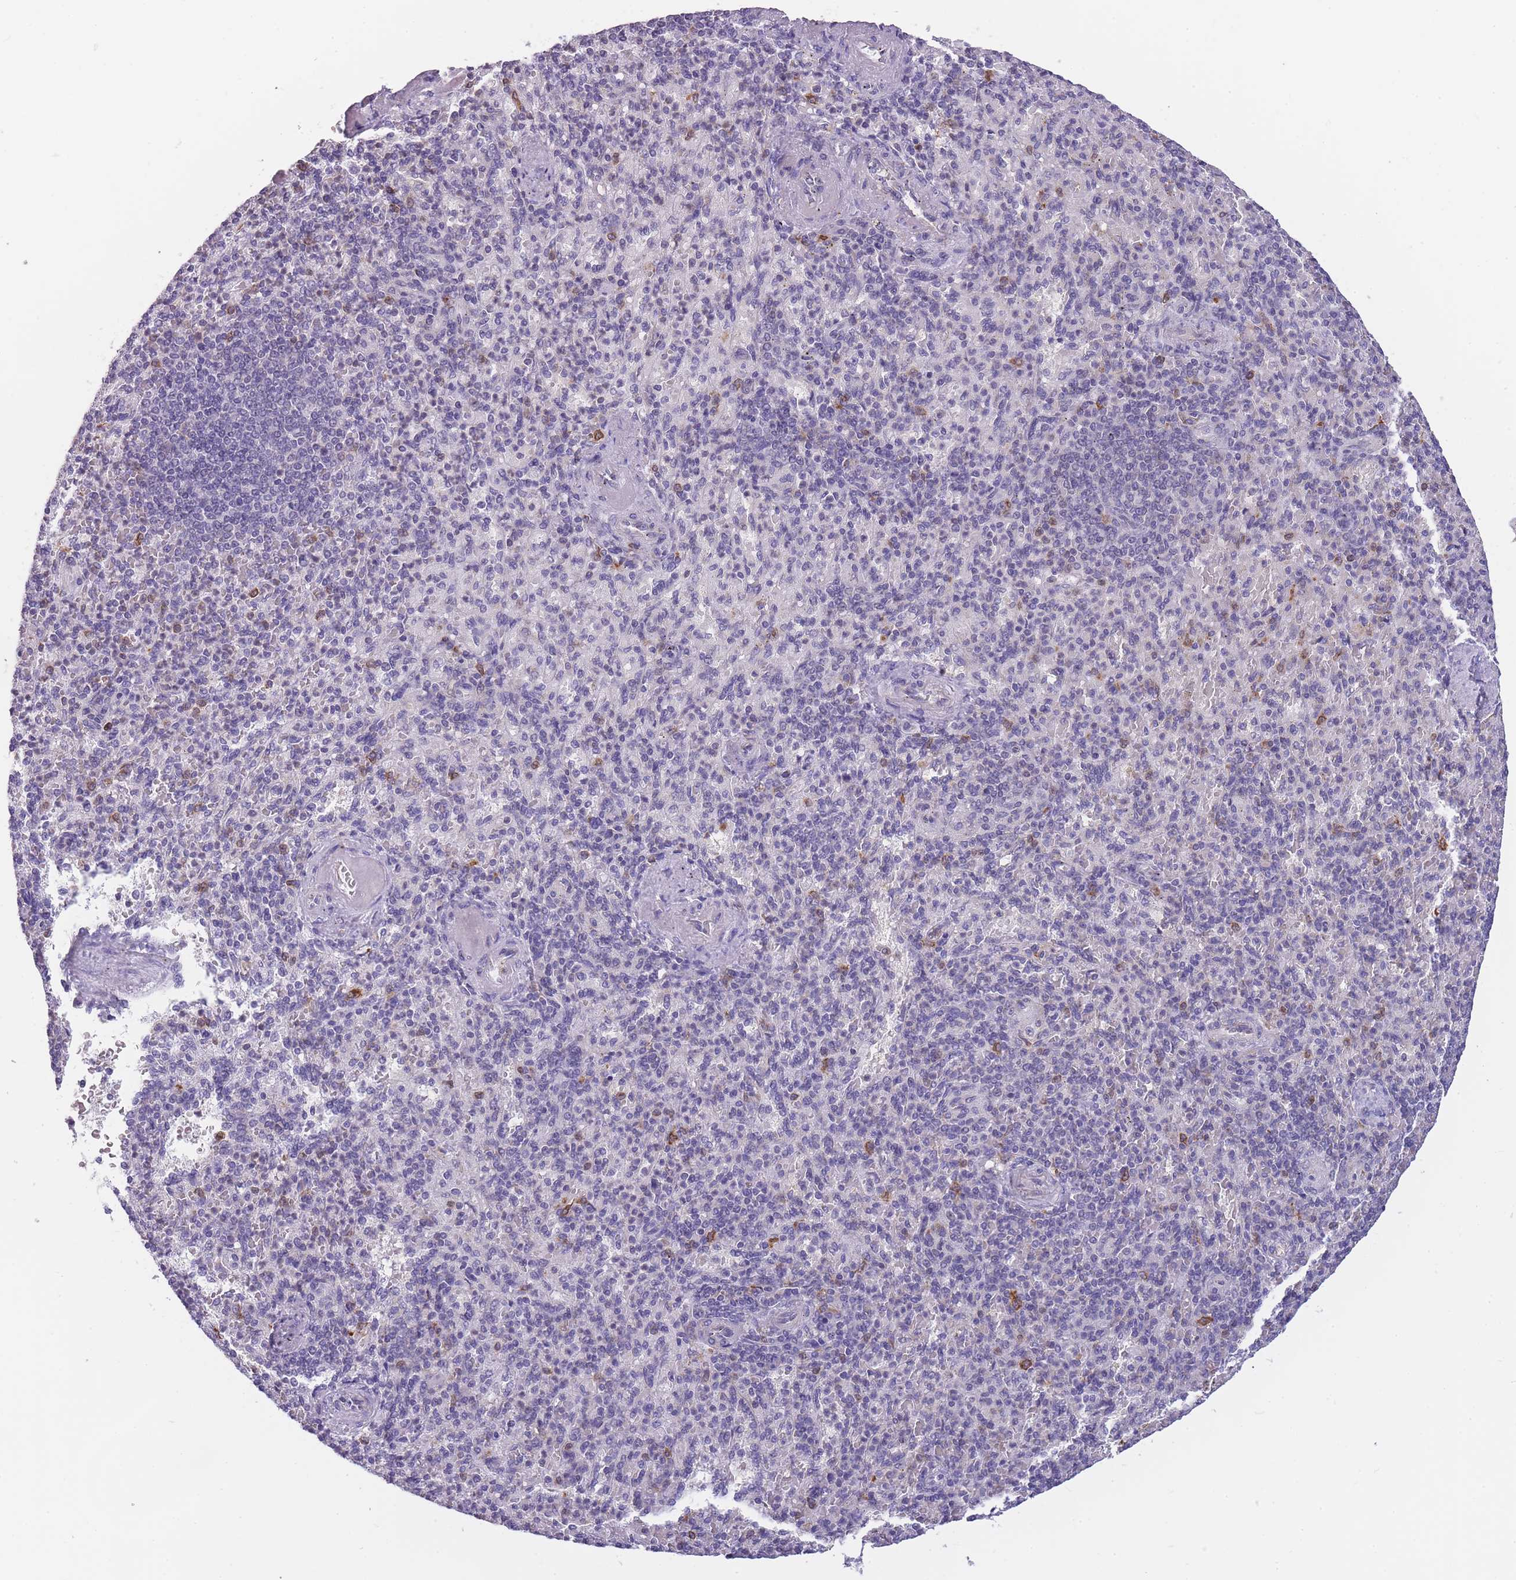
{"staining": {"intensity": "moderate", "quantity": "<25%", "location": "cytoplasmic/membranous"}, "tissue": "spleen", "cell_type": "Cells in red pulp", "image_type": "normal", "snomed": [{"axis": "morphology", "description": "Normal tissue, NOS"}, {"axis": "topography", "description": "Spleen"}], "caption": "Brown immunohistochemical staining in benign spleen exhibits moderate cytoplasmic/membranous staining in approximately <25% of cells in red pulp.", "gene": "ZNF662", "patient": {"sex": "female", "age": 74}}